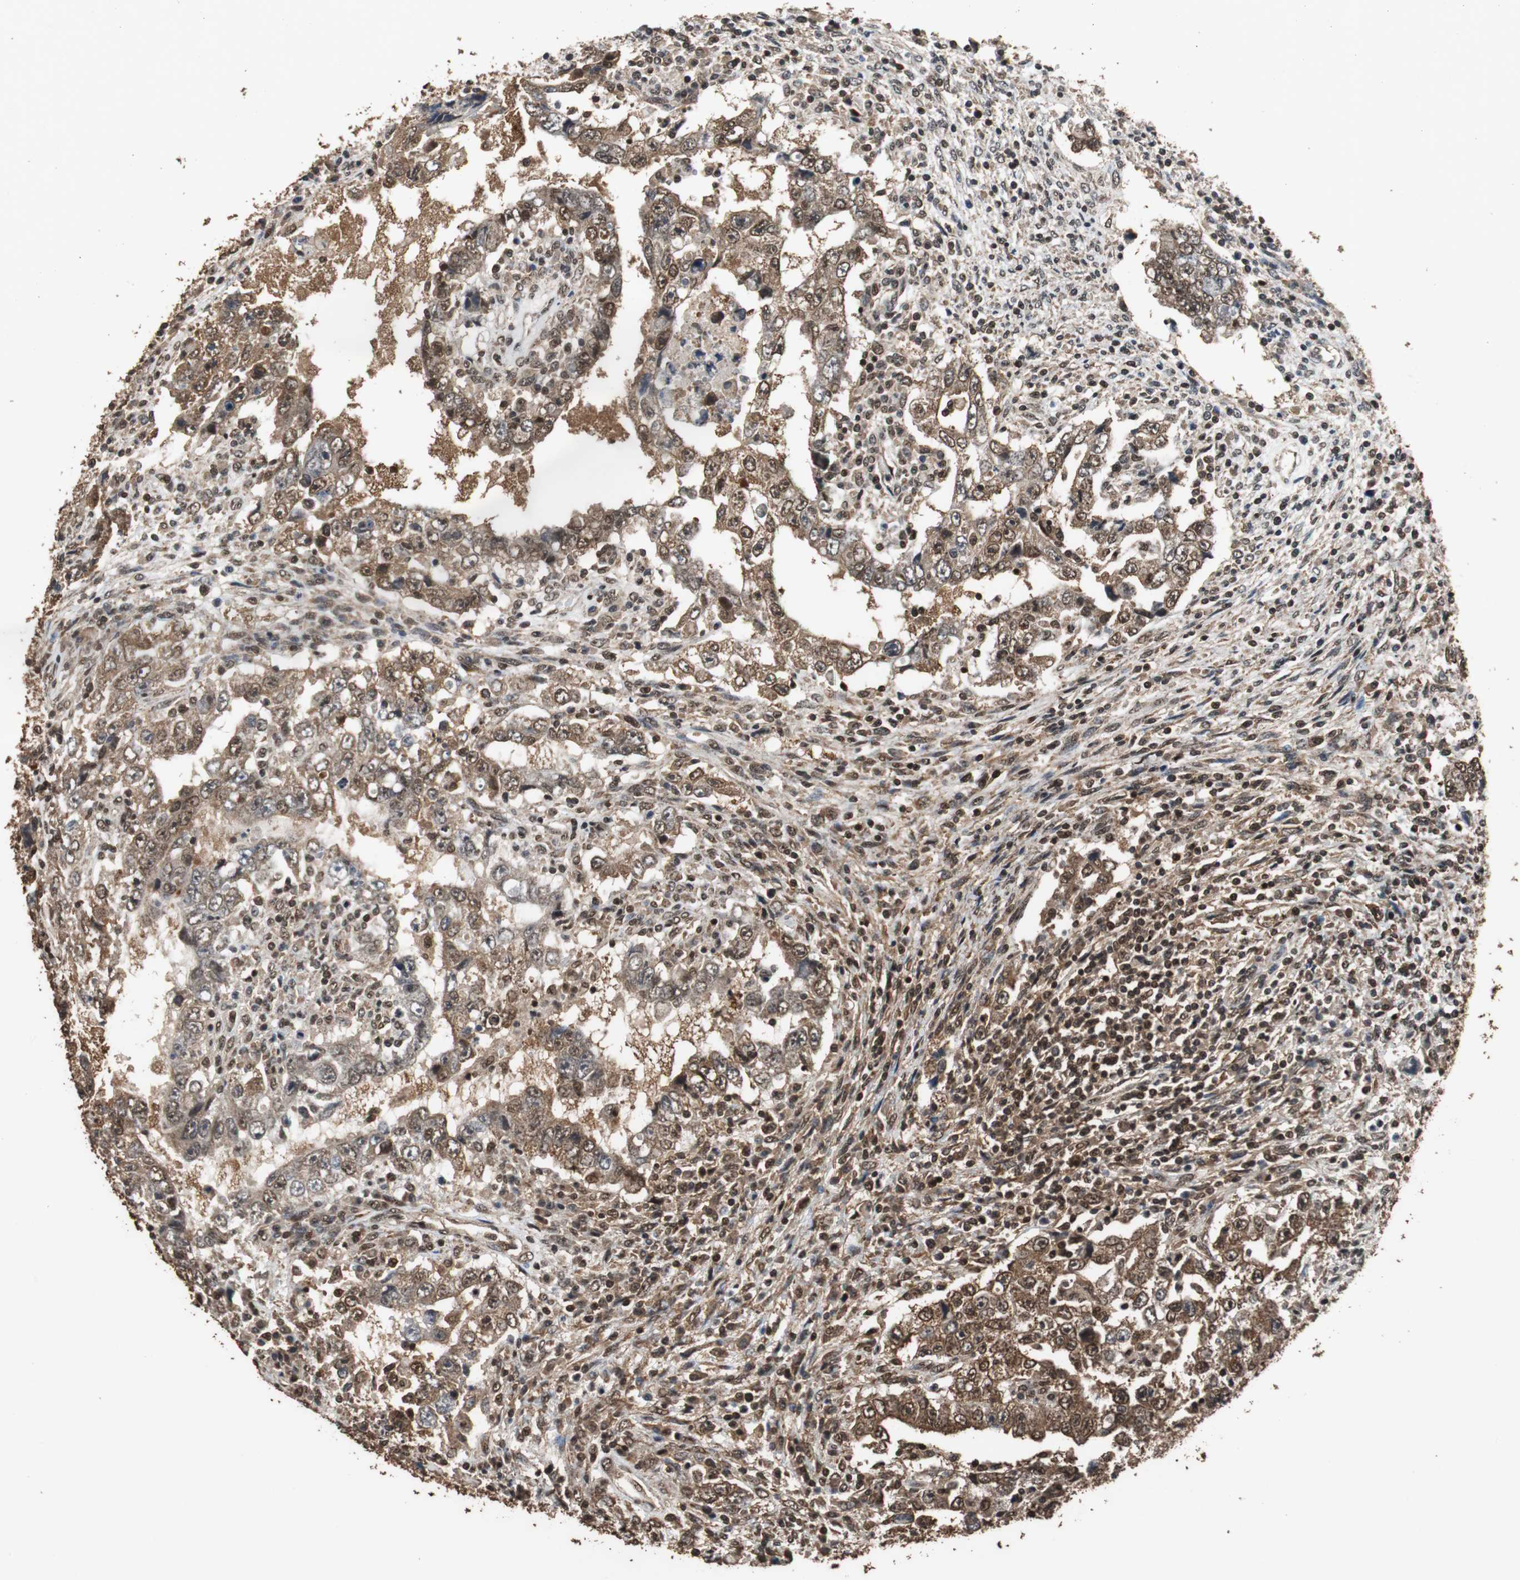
{"staining": {"intensity": "strong", "quantity": ">75%", "location": "cytoplasmic/membranous,nuclear"}, "tissue": "testis cancer", "cell_type": "Tumor cells", "image_type": "cancer", "snomed": [{"axis": "morphology", "description": "Carcinoma, Embryonal, NOS"}, {"axis": "topography", "description": "Testis"}], "caption": "Strong cytoplasmic/membranous and nuclear positivity is seen in about >75% of tumor cells in testis cancer (embryonal carcinoma).", "gene": "ZNF18", "patient": {"sex": "male", "age": 26}}